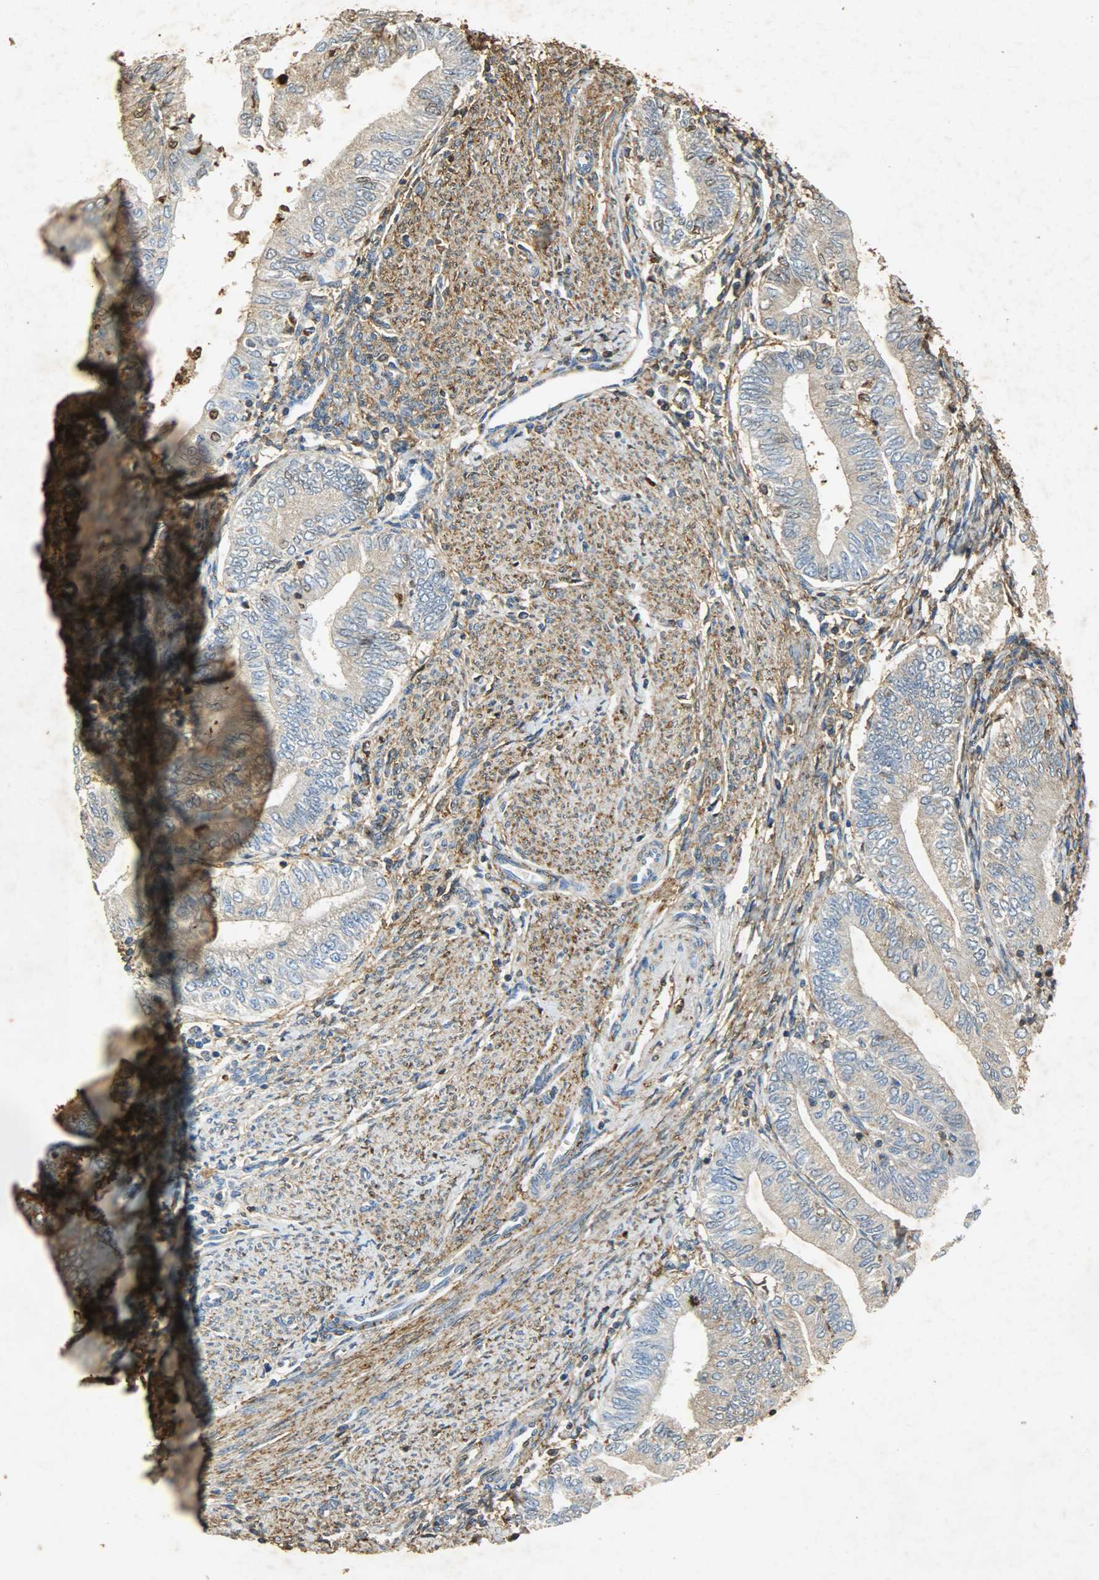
{"staining": {"intensity": "moderate", "quantity": "<25%", "location": "cytoplasmic/membranous,nuclear"}, "tissue": "endometrial cancer", "cell_type": "Tumor cells", "image_type": "cancer", "snomed": [{"axis": "morphology", "description": "Adenocarcinoma, NOS"}, {"axis": "topography", "description": "Endometrium"}], "caption": "The histopathology image exhibits a brown stain indicating the presence of a protein in the cytoplasmic/membranous and nuclear of tumor cells in adenocarcinoma (endometrial).", "gene": "ANXA6", "patient": {"sex": "female", "age": 66}}